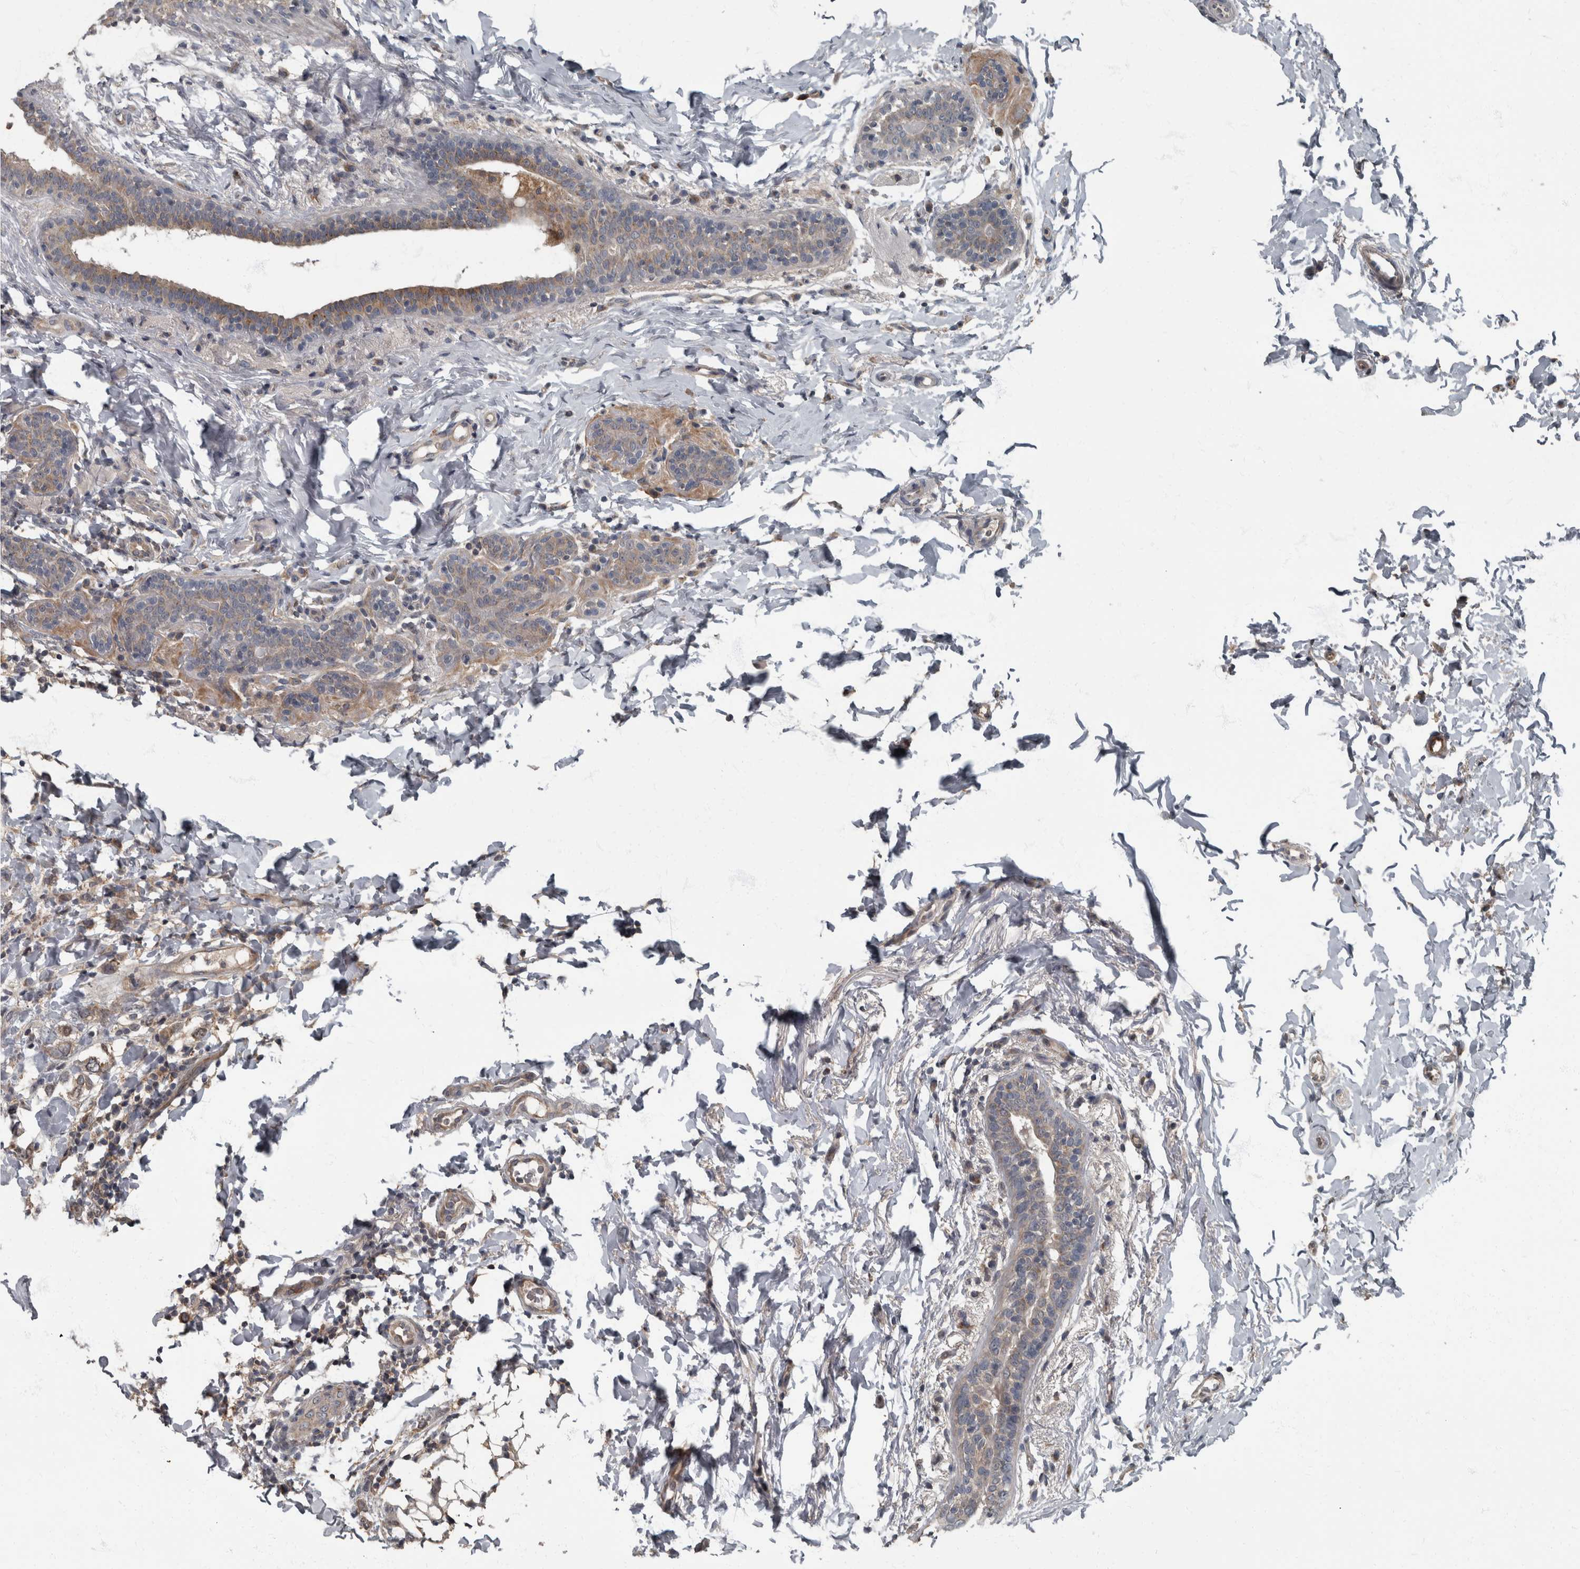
{"staining": {"intensity": "weak", "quantity": "25%-75%", "location": "cytoplasmic/membranous"}, "tissue": "breast cancer", "cell_type": "Tumor cells", "image_type": "cancer", "snomed": [{"axis": "morphology", "description": "Normal tissue, NOS"}, {"axis": "morphology", "description": "Lobular carcinoma"}, {"axis": "topography", "description": "Breast"}], "caption": "This is a photomicrograph of immunohistochemistry (IHC) staining of breast lobular carcinoma, which shows weak expression in the cytoplasmic/membranous of tumor cells.", "gene": "RABGGTB", "patient": {"sex": "female", "age": 47}}